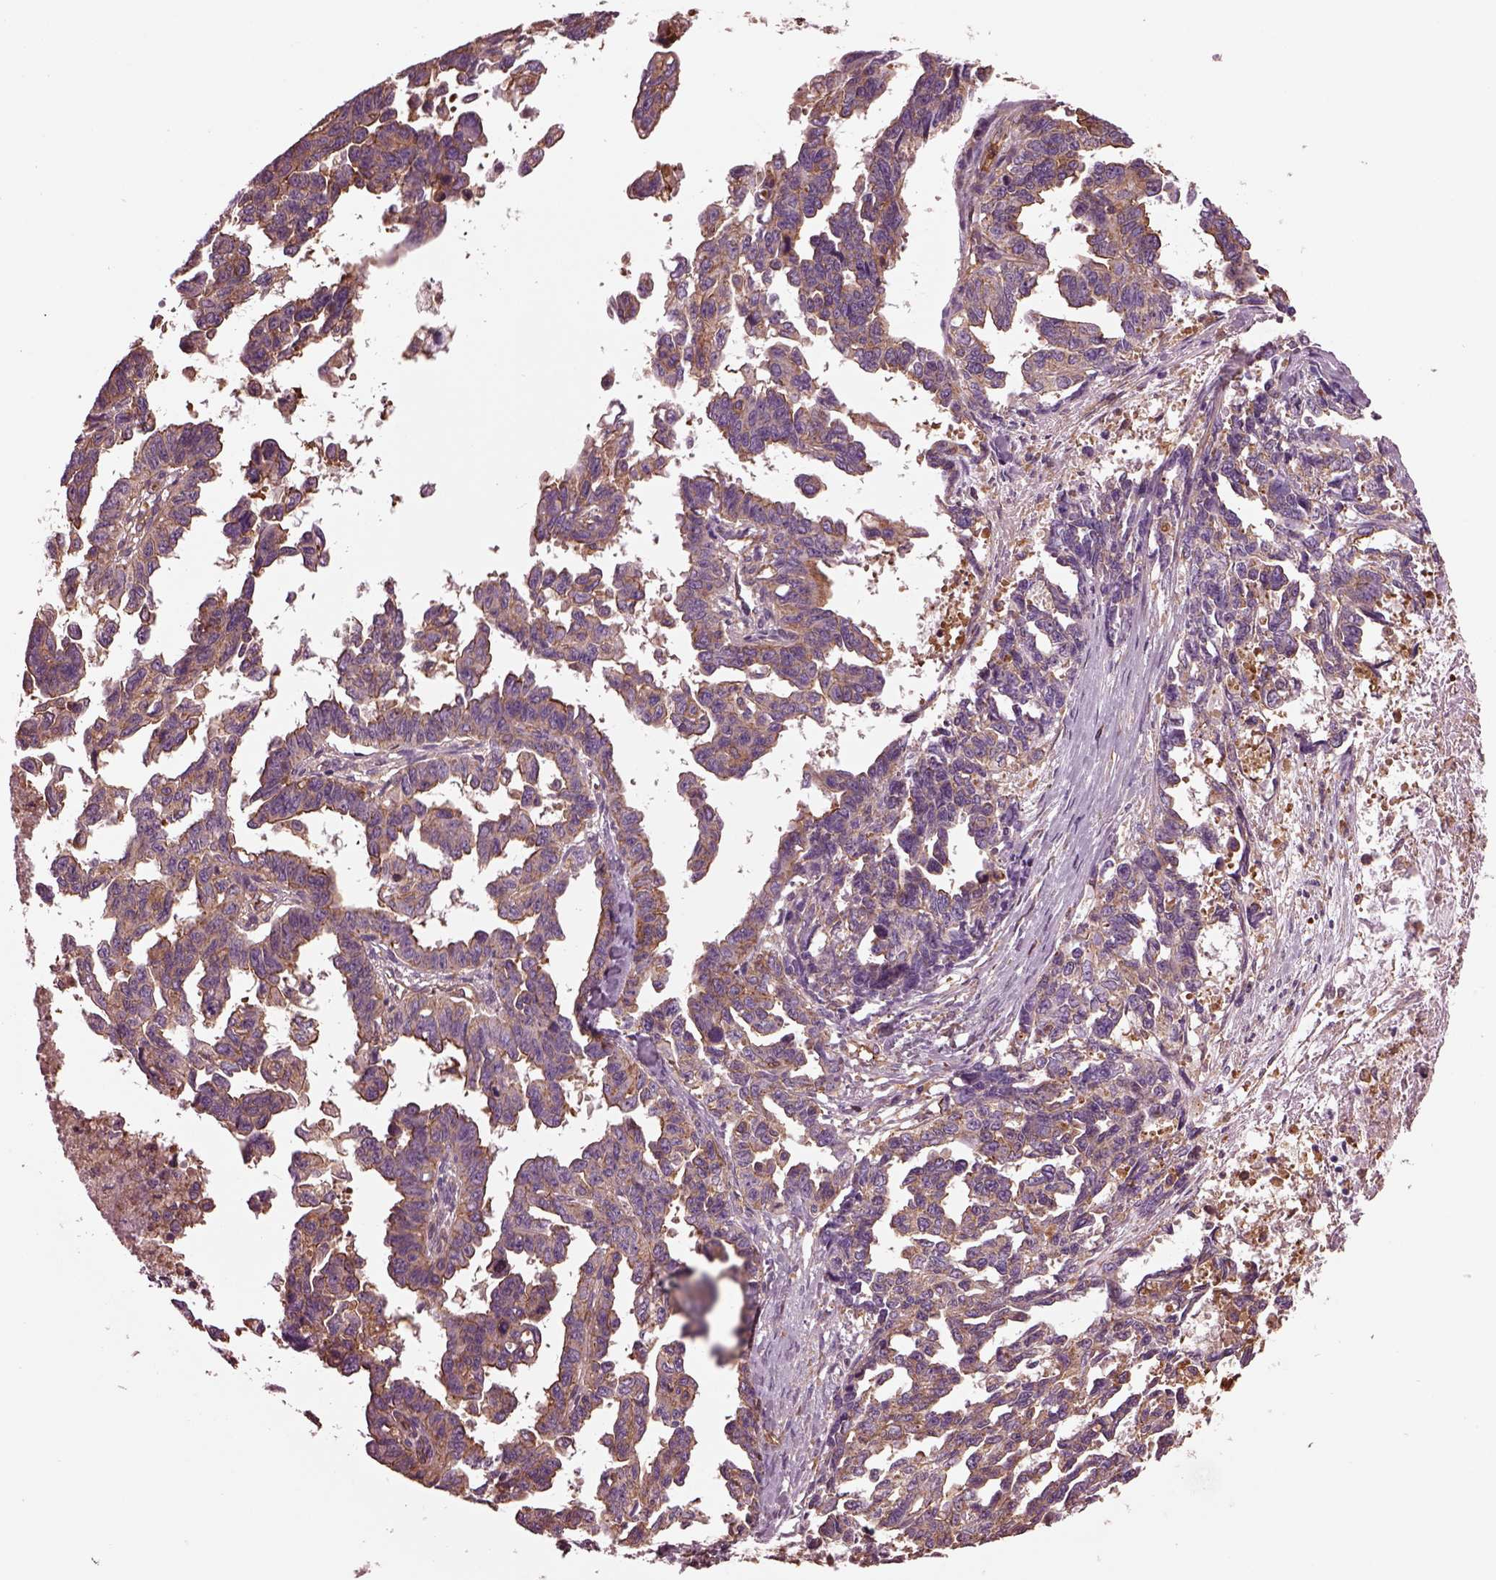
{"staining": {"intensity": "weak", "quantity": ">75%", "location": "cytoplasmic/membranous"}, "tissue": "ovarian cancer", "cell_type": "Tumor cells", "image_type": "cancer", "snomed": [{"axis": "morphology", "description": "Cystadenocarcinoma, serous, NOS"}, {"axis": "topography", "description": "Ovary"}], "caption": "DAB (3,3'-diaminobenzidine) immunohistochemical staining of serous cystadenocarcinoma (ovarian) shows weak cytoplasmic/membranous protein staining in approximately >75% of tumor cells.", "gene": "MYL6", "patient": {"sex": "female", "age": 69}}